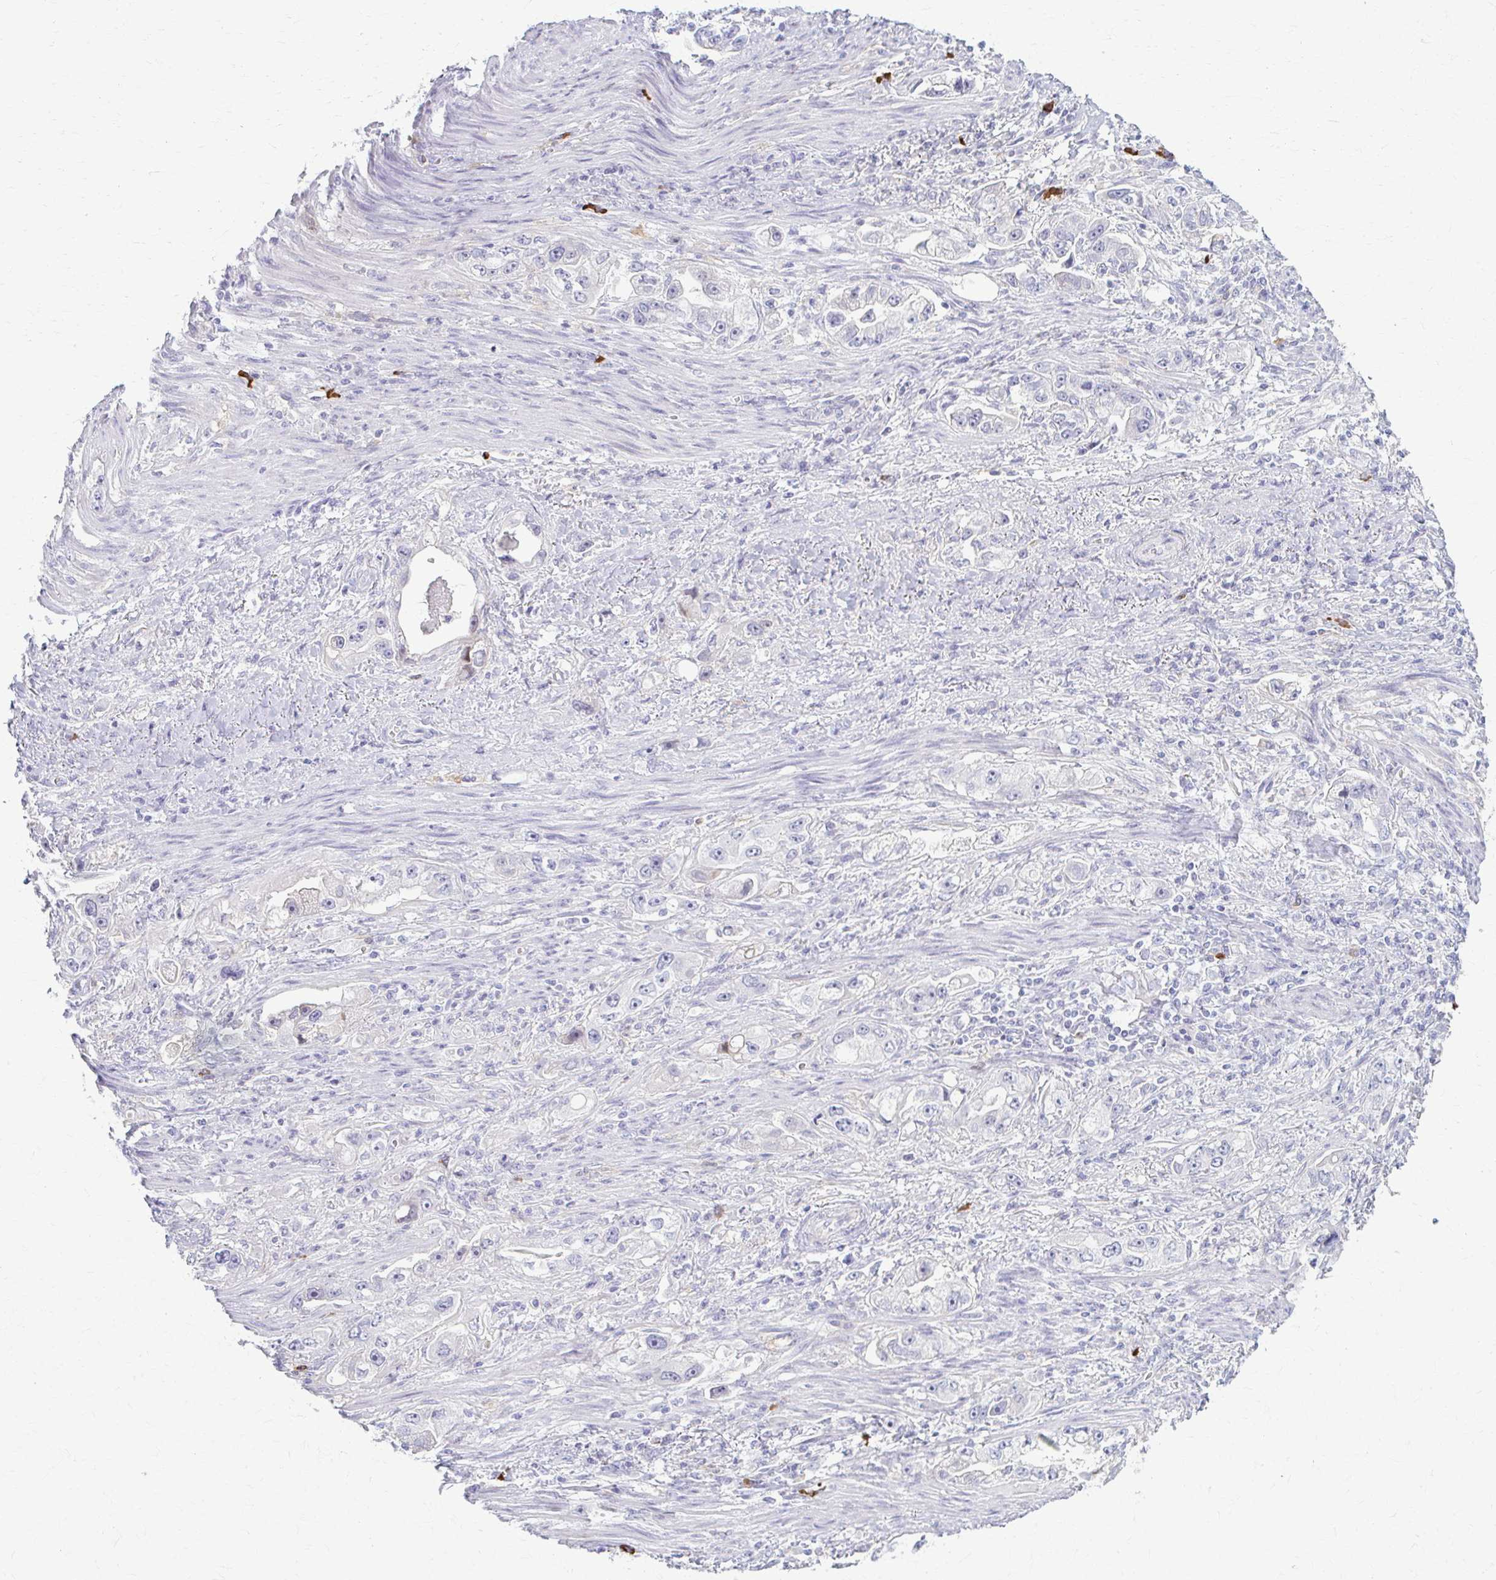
{"staining": {"intensity": "negative", "quantity": "none", "location": "none"}, "tissue": "stomach cancer", "cell_type": "Tumor cells", "image_type": "cancer", "snomed": [{"axis": "morphology", "description": "Adenocarcinoma, NOS"}, {"axis": "topography", "description": "Stomach, lower"}], "caption": "Immunohistochemistry histopathology image of neoplastic tissue: human stomach adenocarcinoma stained with DAB (3,3'-diaminobenzidine) demonstrates no significant protein staining in tumor cells.", "gene": "LDLRAP1", "patient": {"sex": "female", "age": 93}}